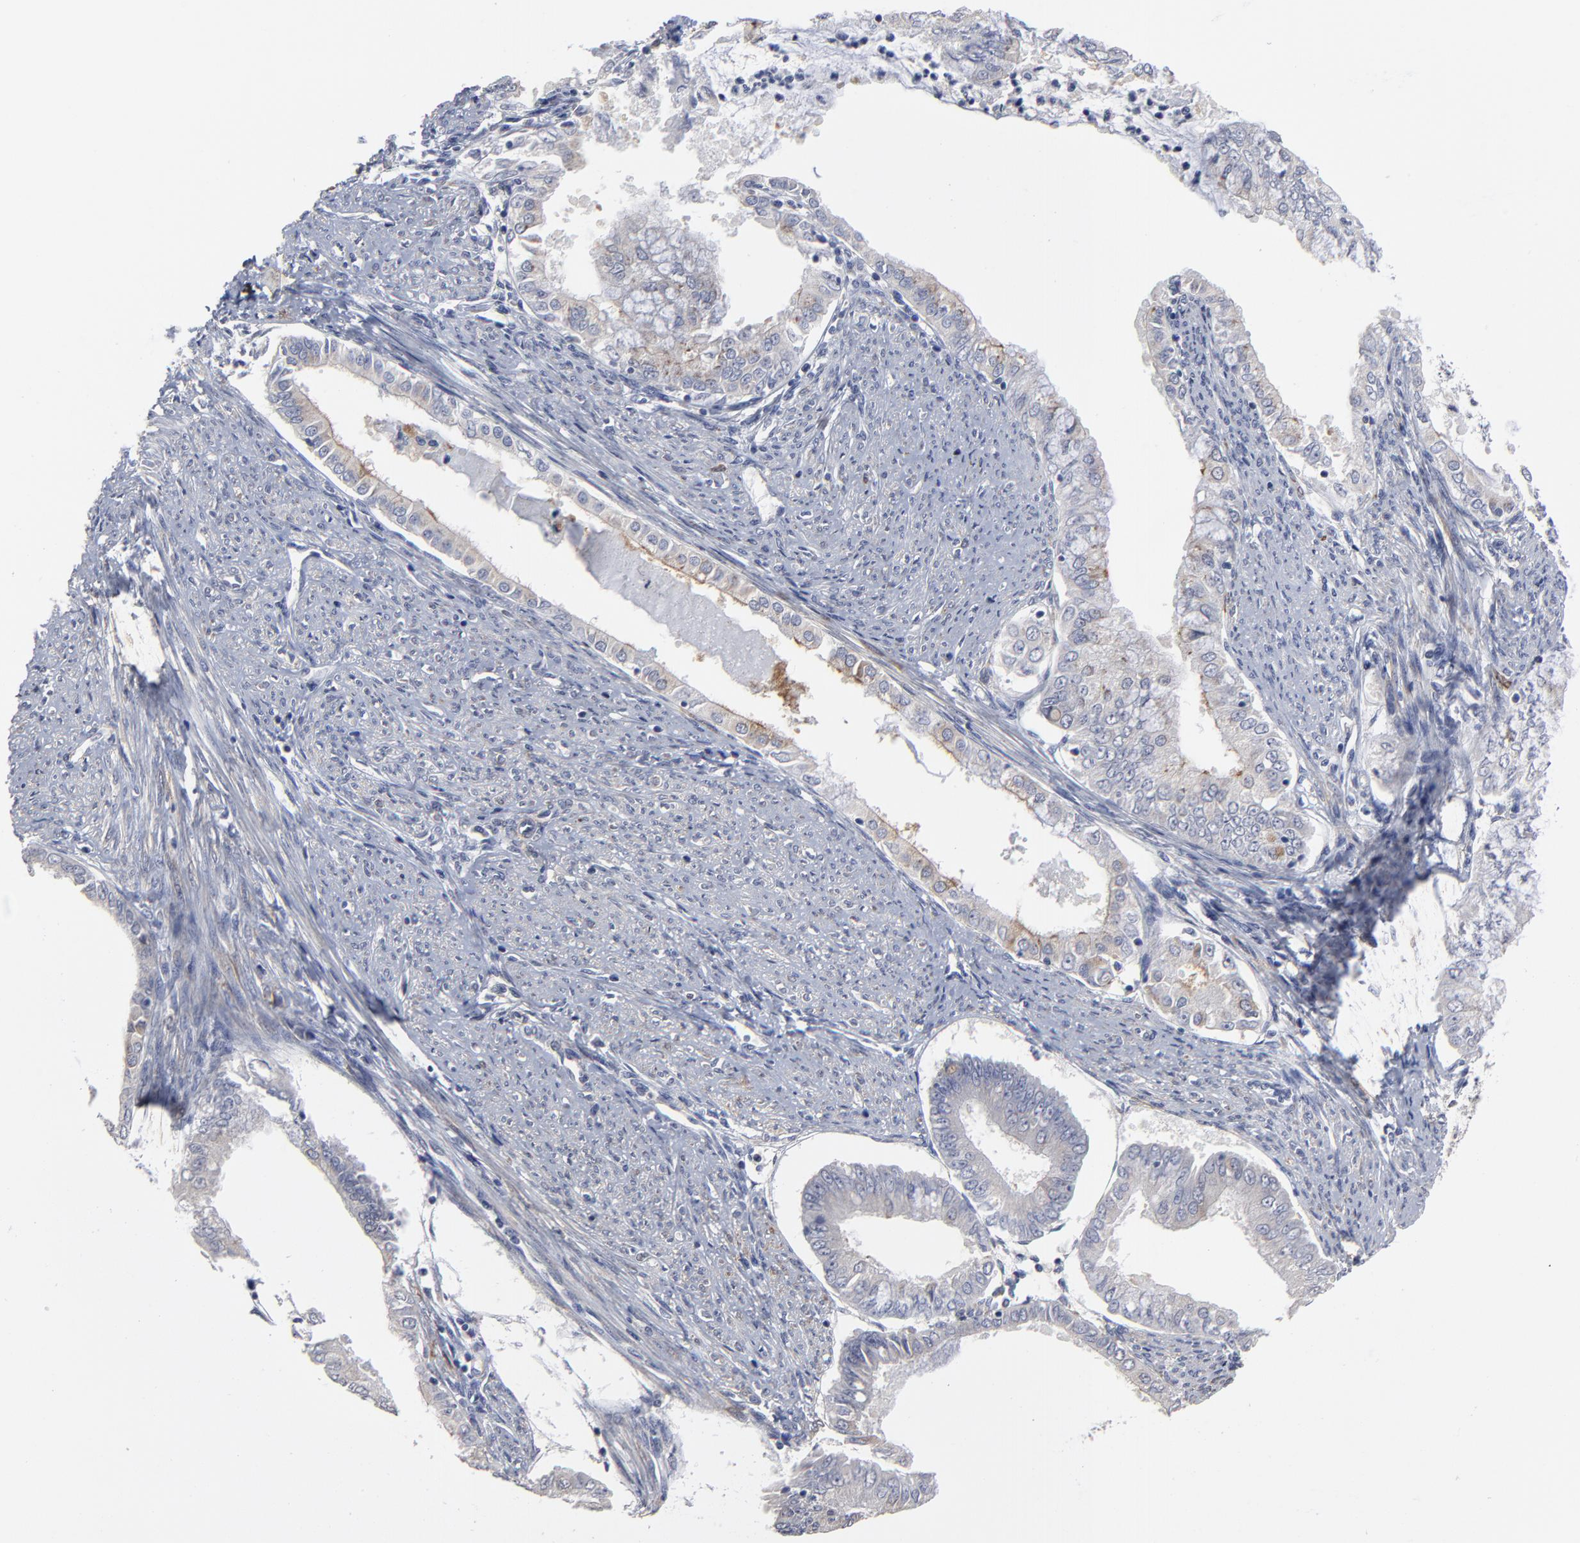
{"staining": {"intensity": "weak", "quantity": "<25%", "location": "cytoplasmic/membranous"}, "tissue": "endometrial cancer", "cell_type": "Tumor cells", "image_type": "cancer", "snomed": [{"axis": "morphology", "description": "Adenocarcinoma, NOS"}, {"axis": "topography", "description": "Endometrium"}], "caption": "Immunohistochemical staining of adenocarcinoma (endometrial) demonstrates no significant positivity in tumor cells.", "gene": "MAGEA10", "patient": {"sex": "female", "age": 76}}